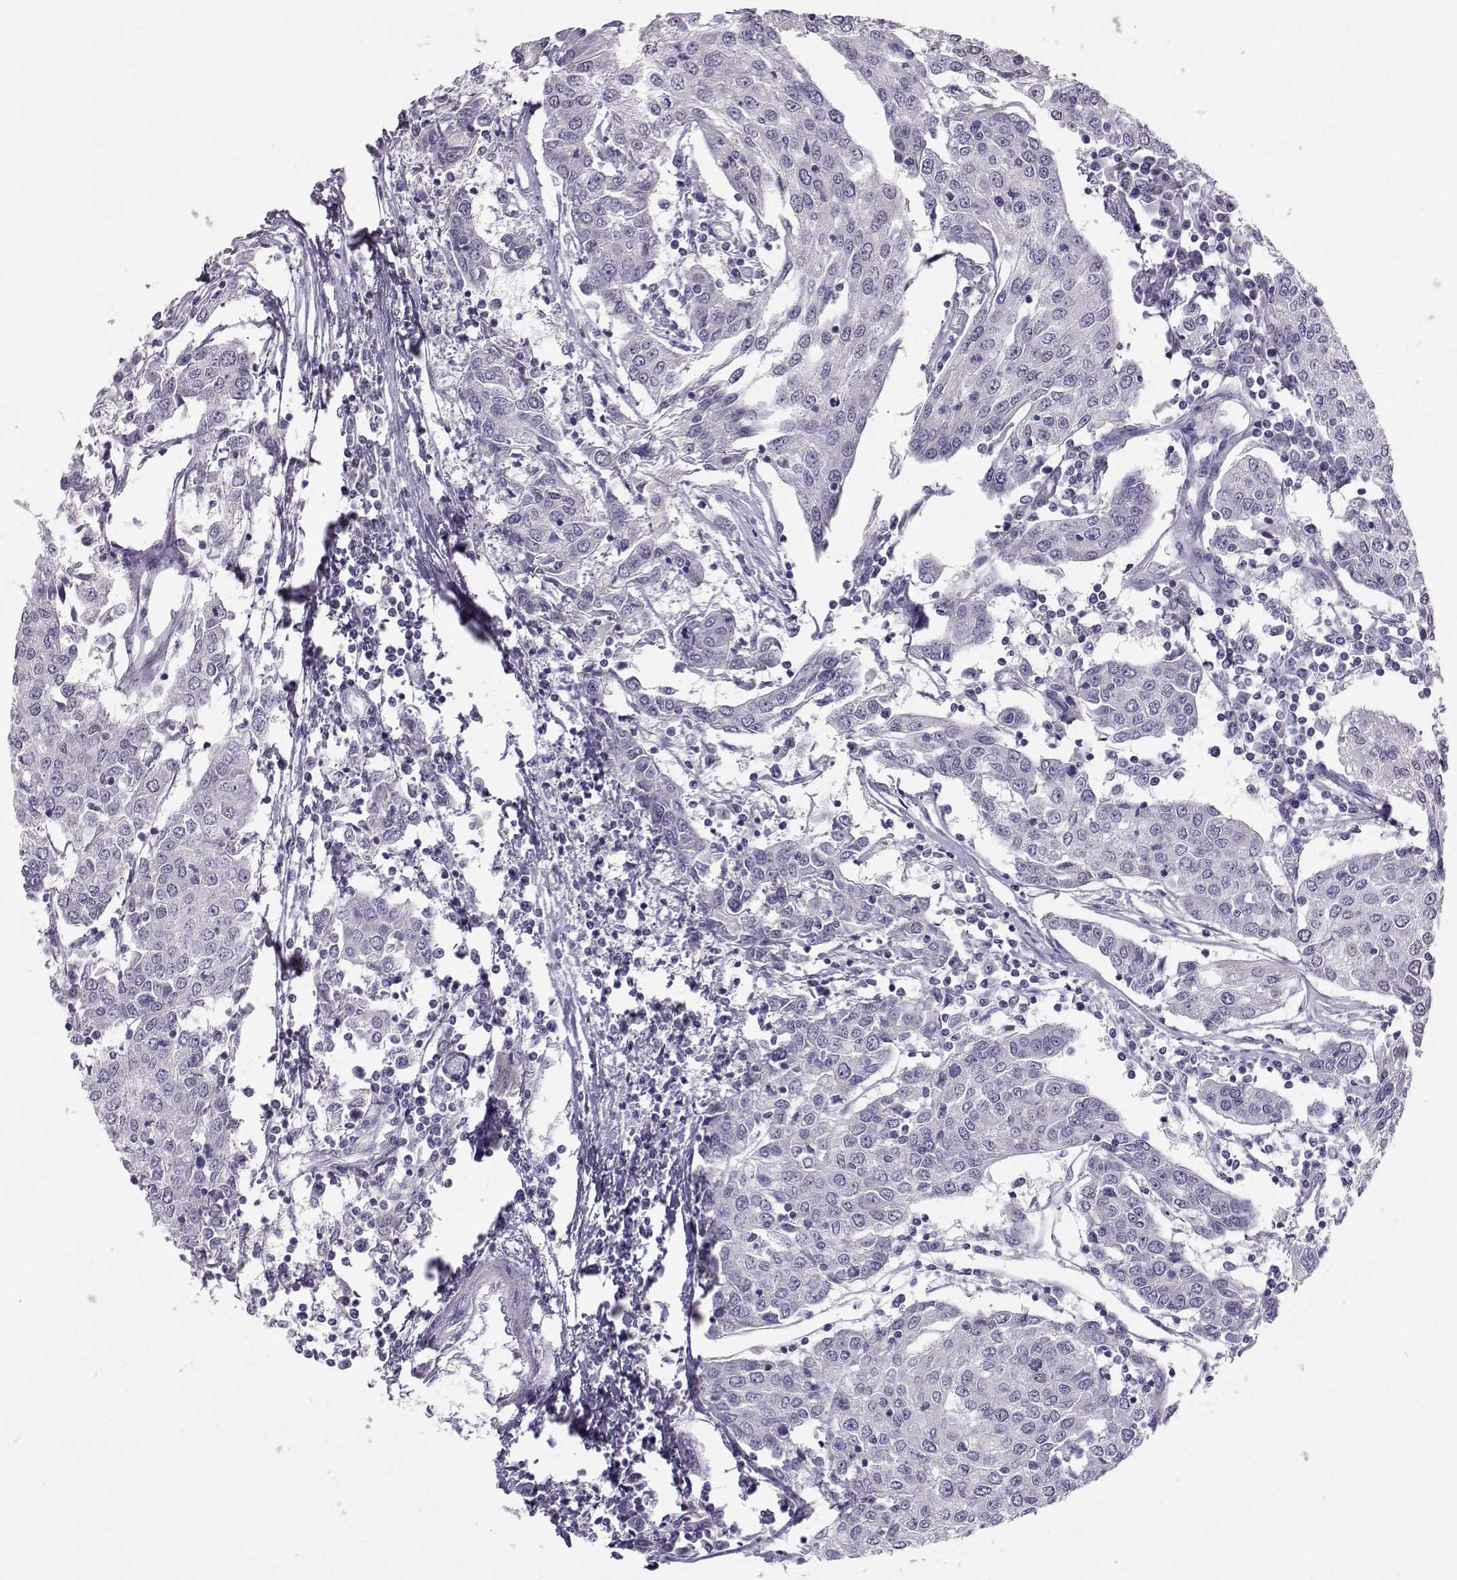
{"staining": {"intensity": "negative", "quantity": "none", "location": "none"}, "tissue": "urothelial cancer", "cell_type": "Tumor cells", "image_type": "cancer", "snomed": [{"axis": "morphology", "description": "Urothelial carcinoma, High grade"}, {"axis": "topography", "description": "Urinary bladder"}], "caption": "An IHC image of urothelial carcinoma (high-grade) is shown. There is no staining in tumor cells of urothelial carcinoma (high-grade).", "gene": "DNAAF1", "patient": {"sex": "female", "age": 85}}